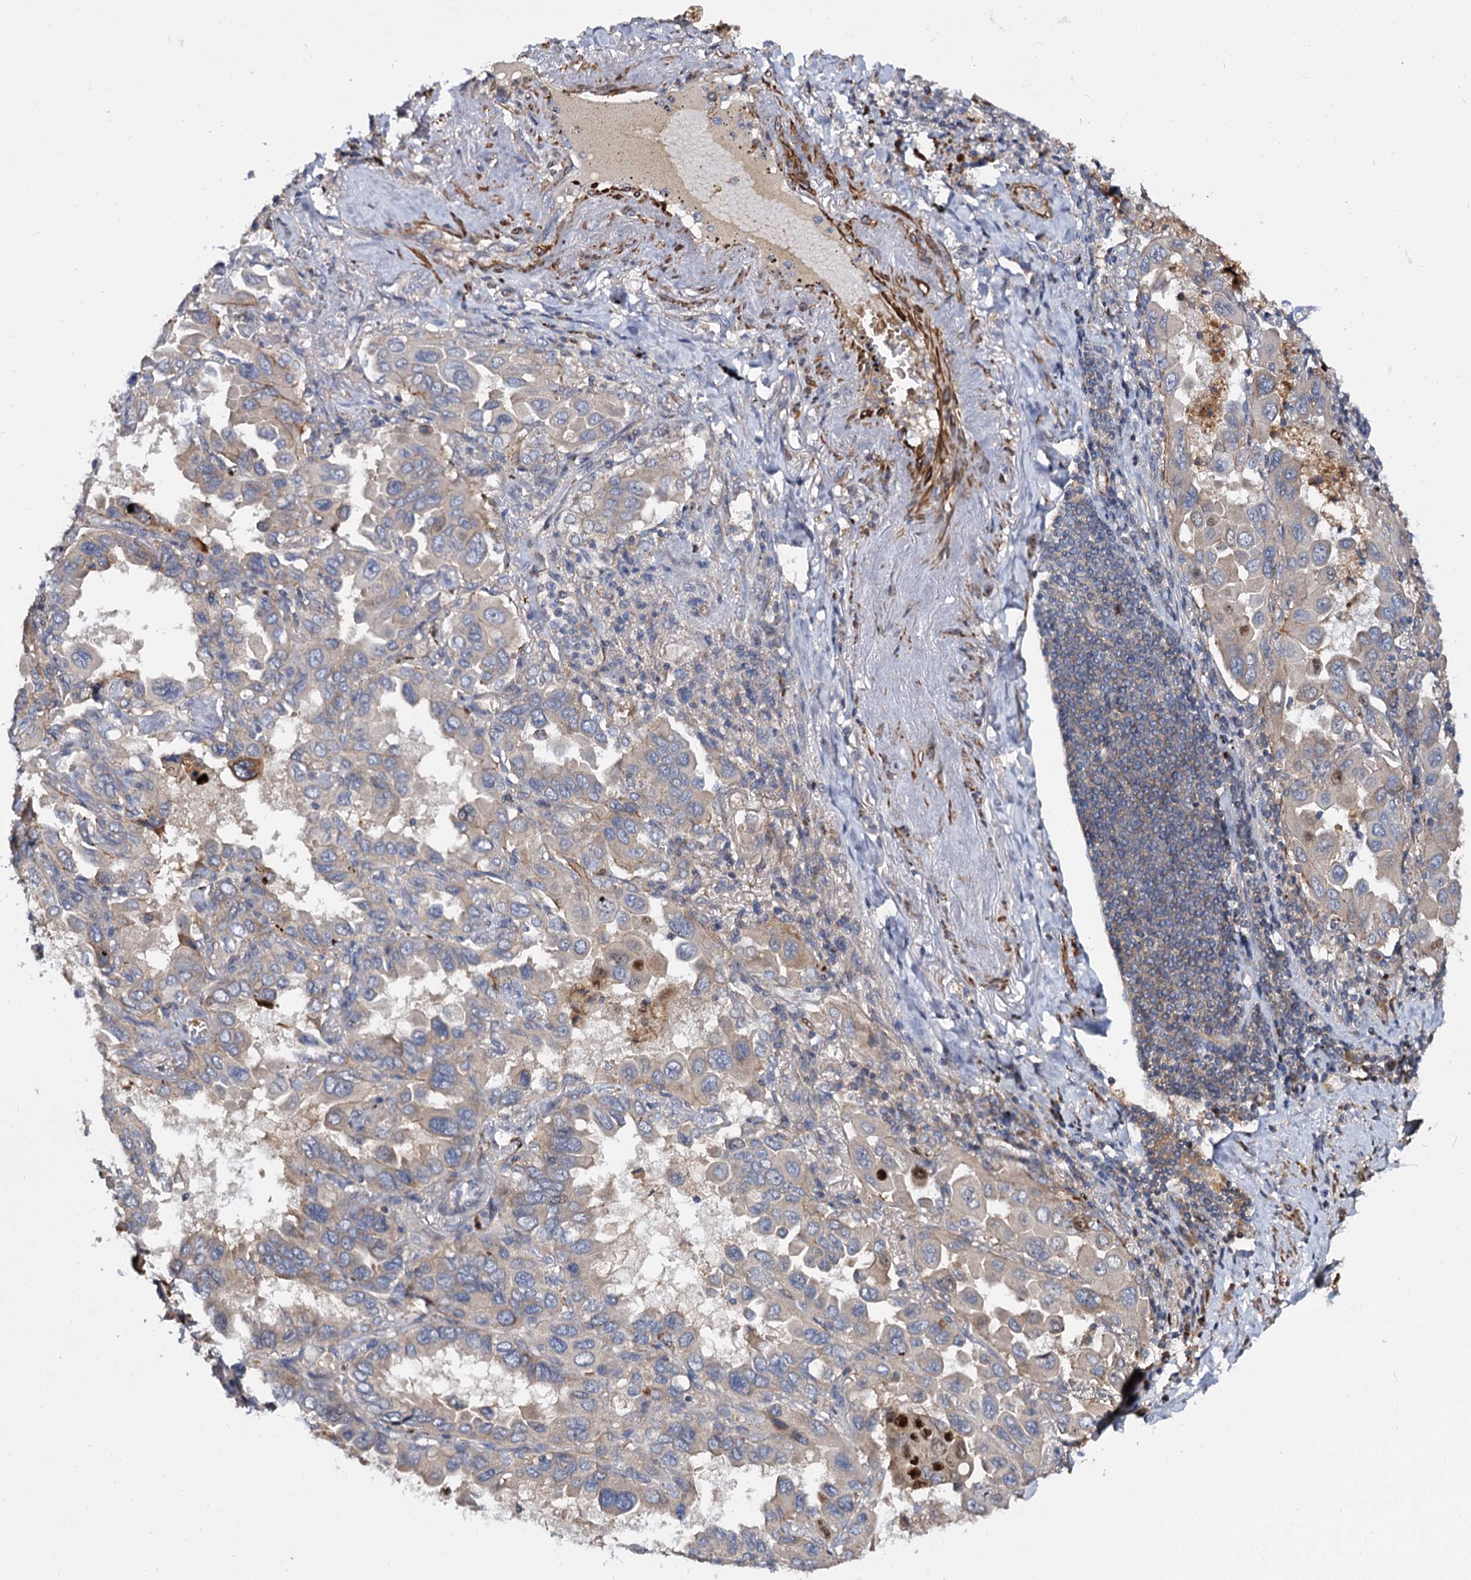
{"staining": {"intensity": "weak", "quantity": "<25%", "location": "cytoplasmic/membranous"}, "tissue": "lung cancer", "cell_type": "Tumor cells", "image_type": "cancer", "snomed": [{"axis": "morphology", "description": "Adenocarcinoma, NOS"}, {"axis": "topography", "description": "Lung"}], "caption": "The photomicrograph reveals no staining of tumor cells in lung cancer (adenocarcinoma).", "gene": "ISM2", "patient": {"sex": "male", "age": 64}}